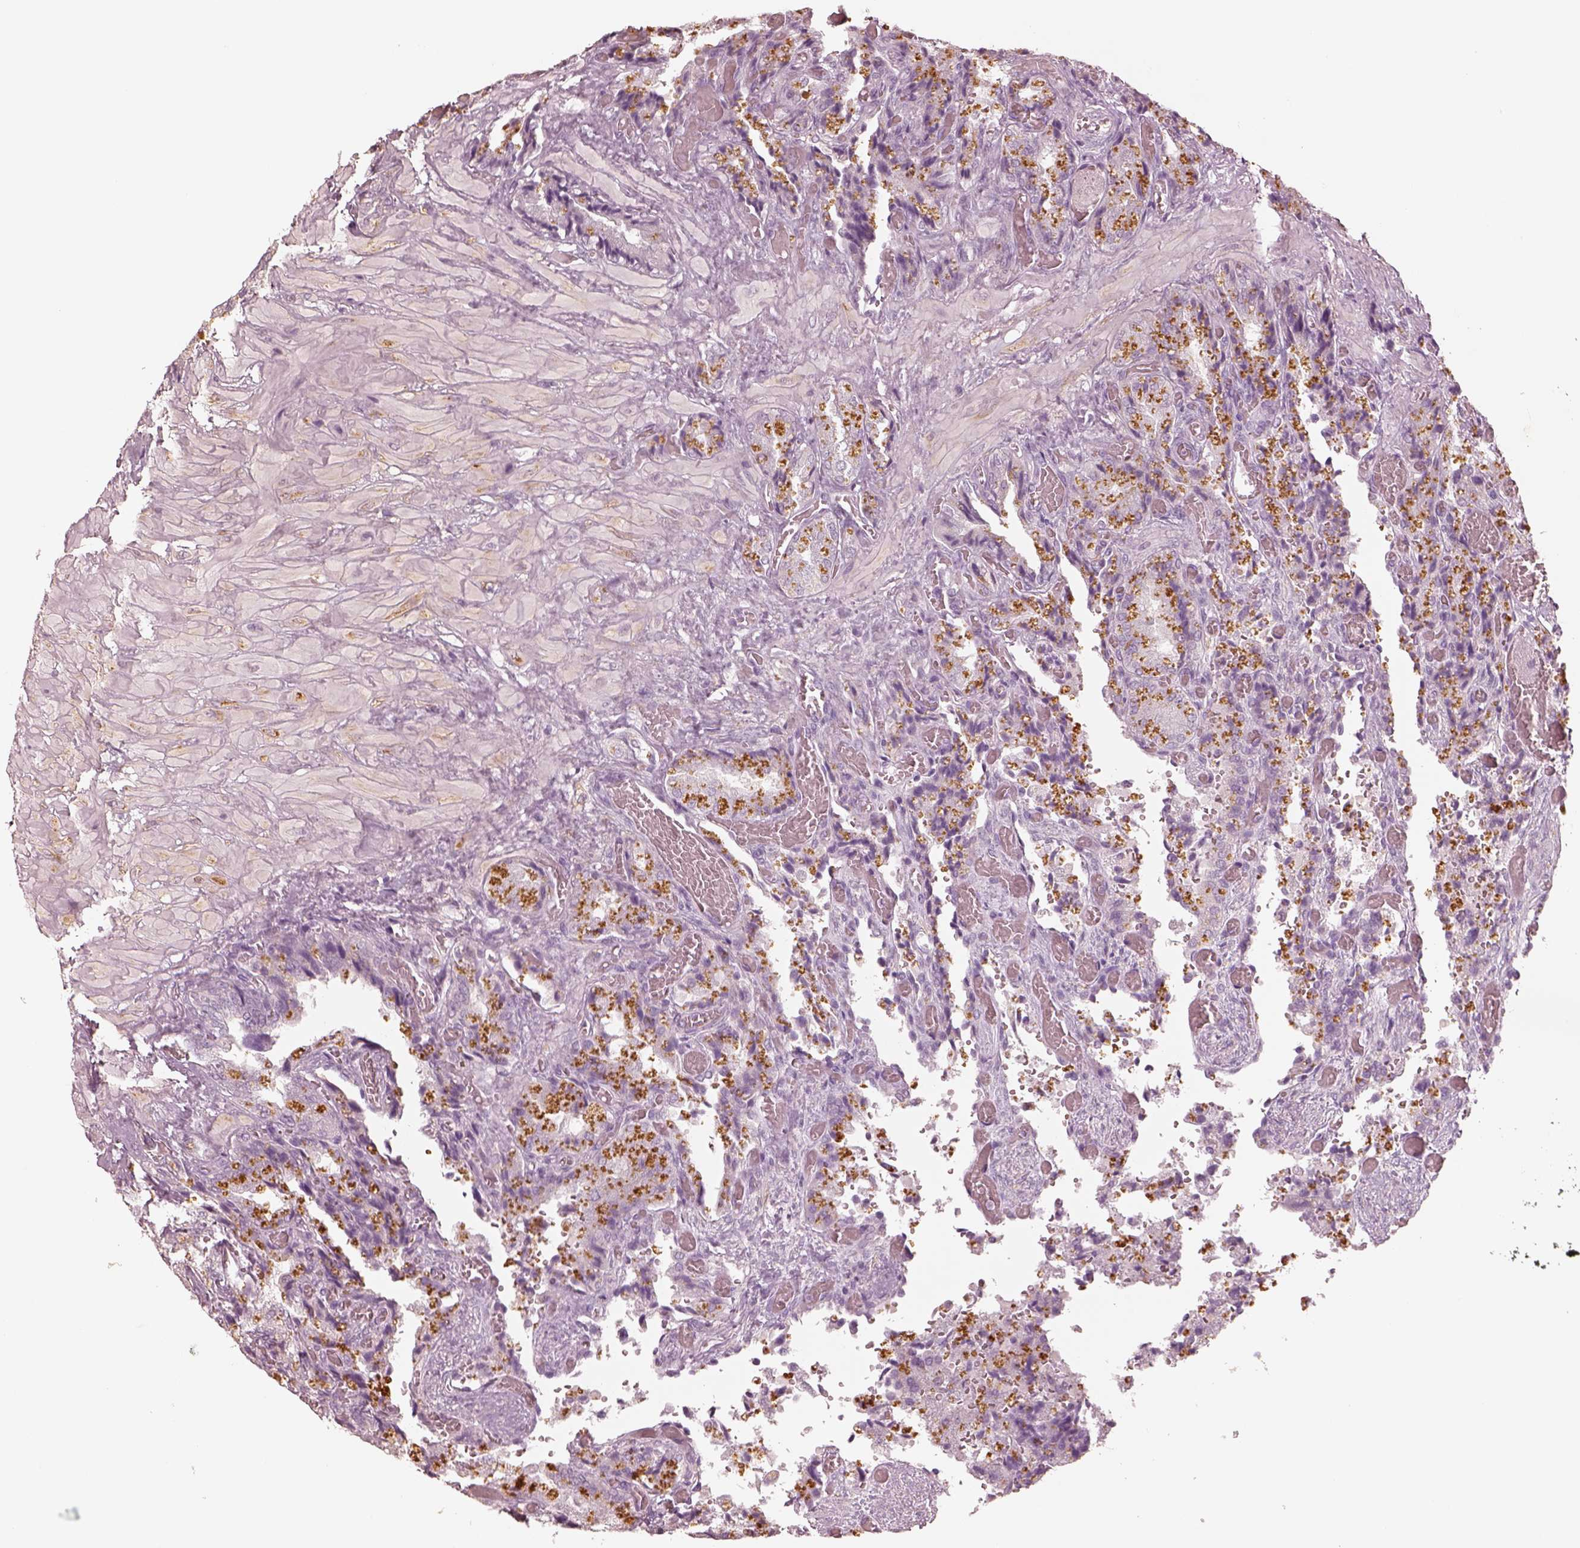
{"staining": {"intensity": "negative", "quantity": "none", "location": "none"}, "tissue": "seminal vesicle", "cell_type": "Glandular cells", "image_type": "normal", "snomed": [{"axis": "morphology", "description": "Normal tissue, NOS"}, {"axis": "topography", "description": "Seminal veicle"}], "caption": "Micrograph shows no significant protein staining in glandular cells of benign seminal vesicle. The staining was performed using DAB (3,3'-diaminobenzidine) to visualize the protein expression in brown, while the nuclei were stained in blue with hematoxylin (Magnification: 20x).", "gene": "DNAAF9", "patient": {"sex": "male", "age": 57}}